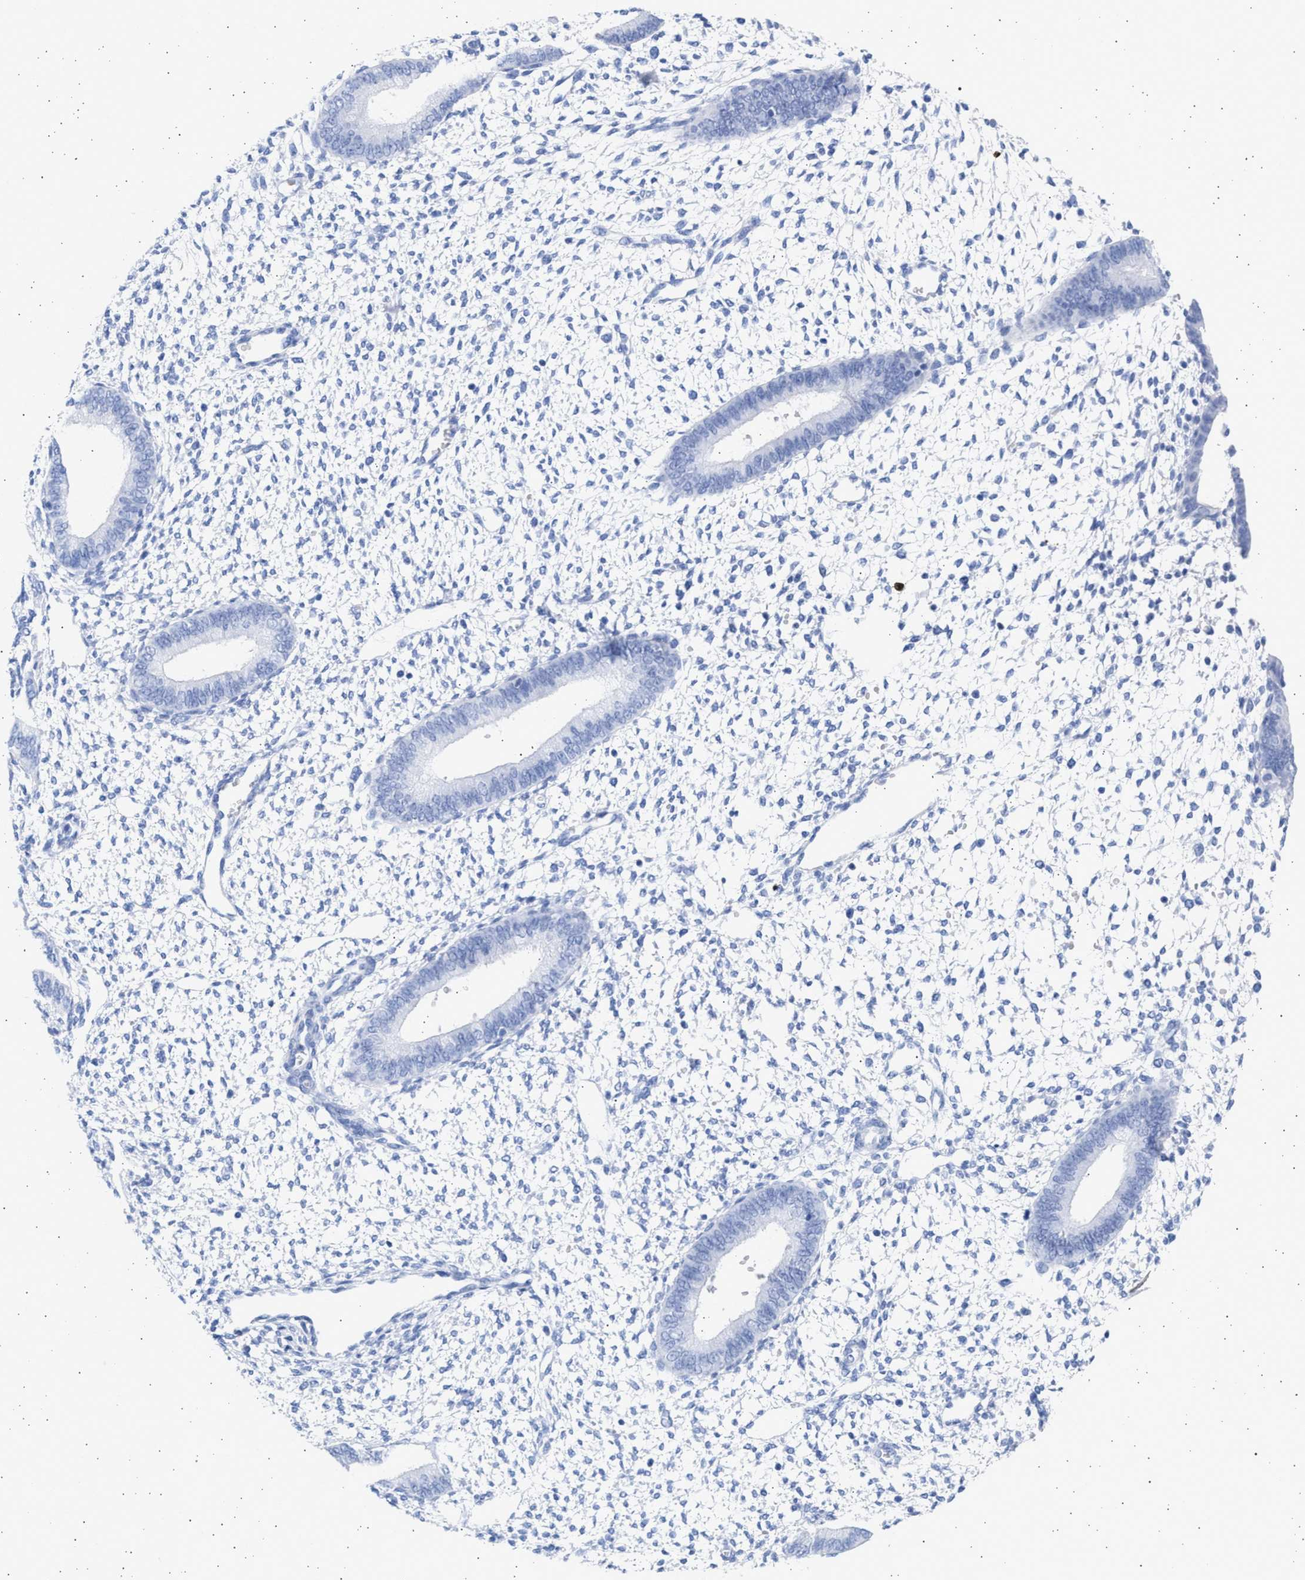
{"staining": {"intensity": "negative", "quantity": "none", "location": "none"}, "tissue": "endometrium", "cell_type": "Cells in endometrial stroma", "image_type": "normal", "snomed": [{"axis": "morphology", "description": "Normal tissue, NOS"}, {"axis": "topography", "description": "Endometrium"}], "caption": "DAB (3,3'-diaminobenzidine) immunohistochemical staining of benign endometrium shows no significant staining in cells in endometrial stroma. (DAB IHC visualized using brightfield microscopy, high magnification).", "gene": "ALDOC", "patient": {"sex": "female", "age": 46}}